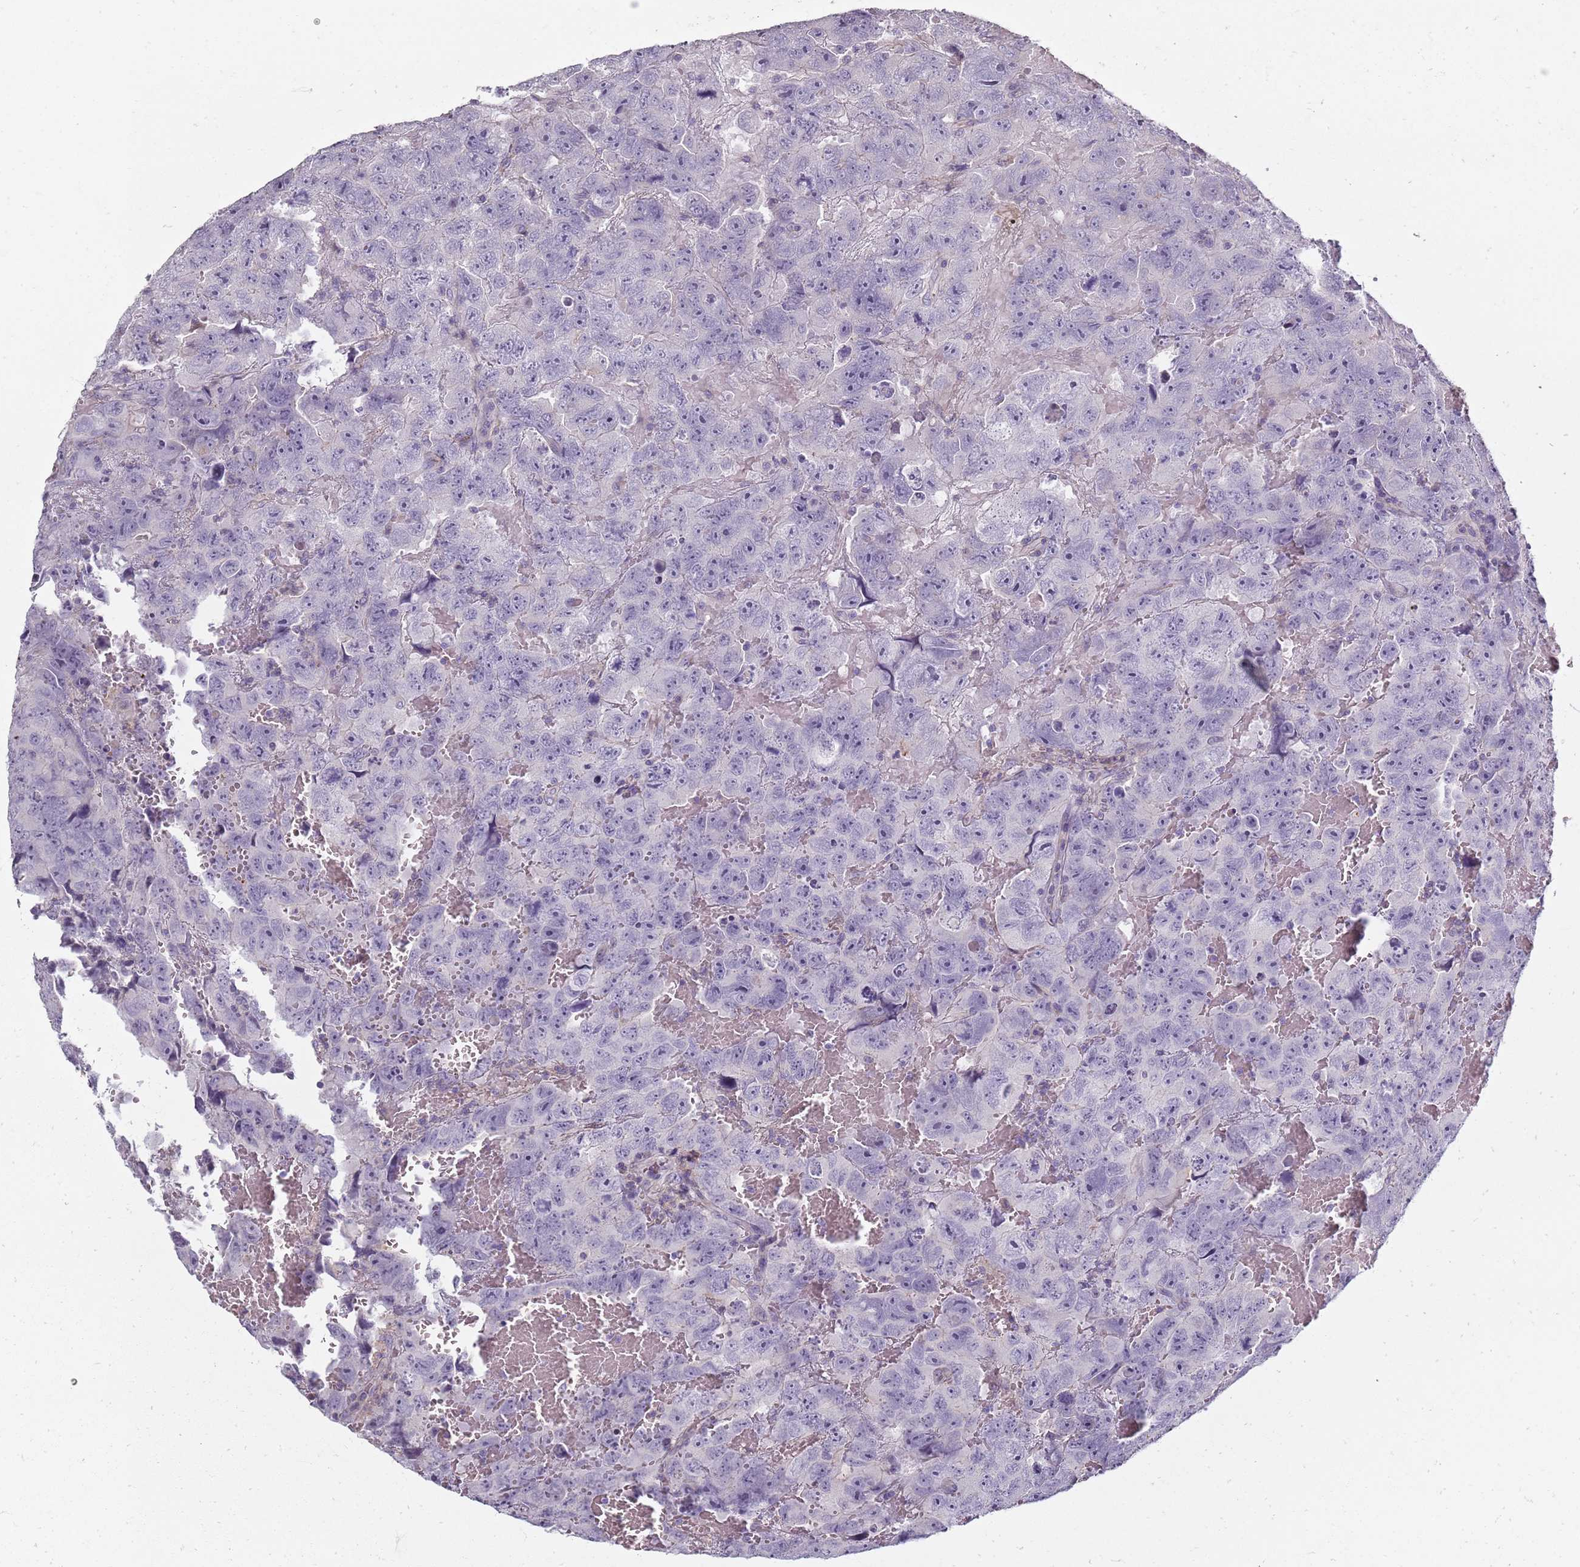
{"staining": {"intensity": "negative", "quantity": "none", "location": "none"}, "tissue": "testis cancer", "cell_type": "Tumor cells", "image_type": "cancer", "snomed": [{"axis": "morphology", "description": "Carcinoma, Embryonal, NOS"}, {"axis": "topography", "description": "Testis"}], "caption": "The image exhibits no staining of tumor cells in testis embryonal carcinoma.", "gene": "SYNGR3", "patient": {"sex": "male", "age": 45}}